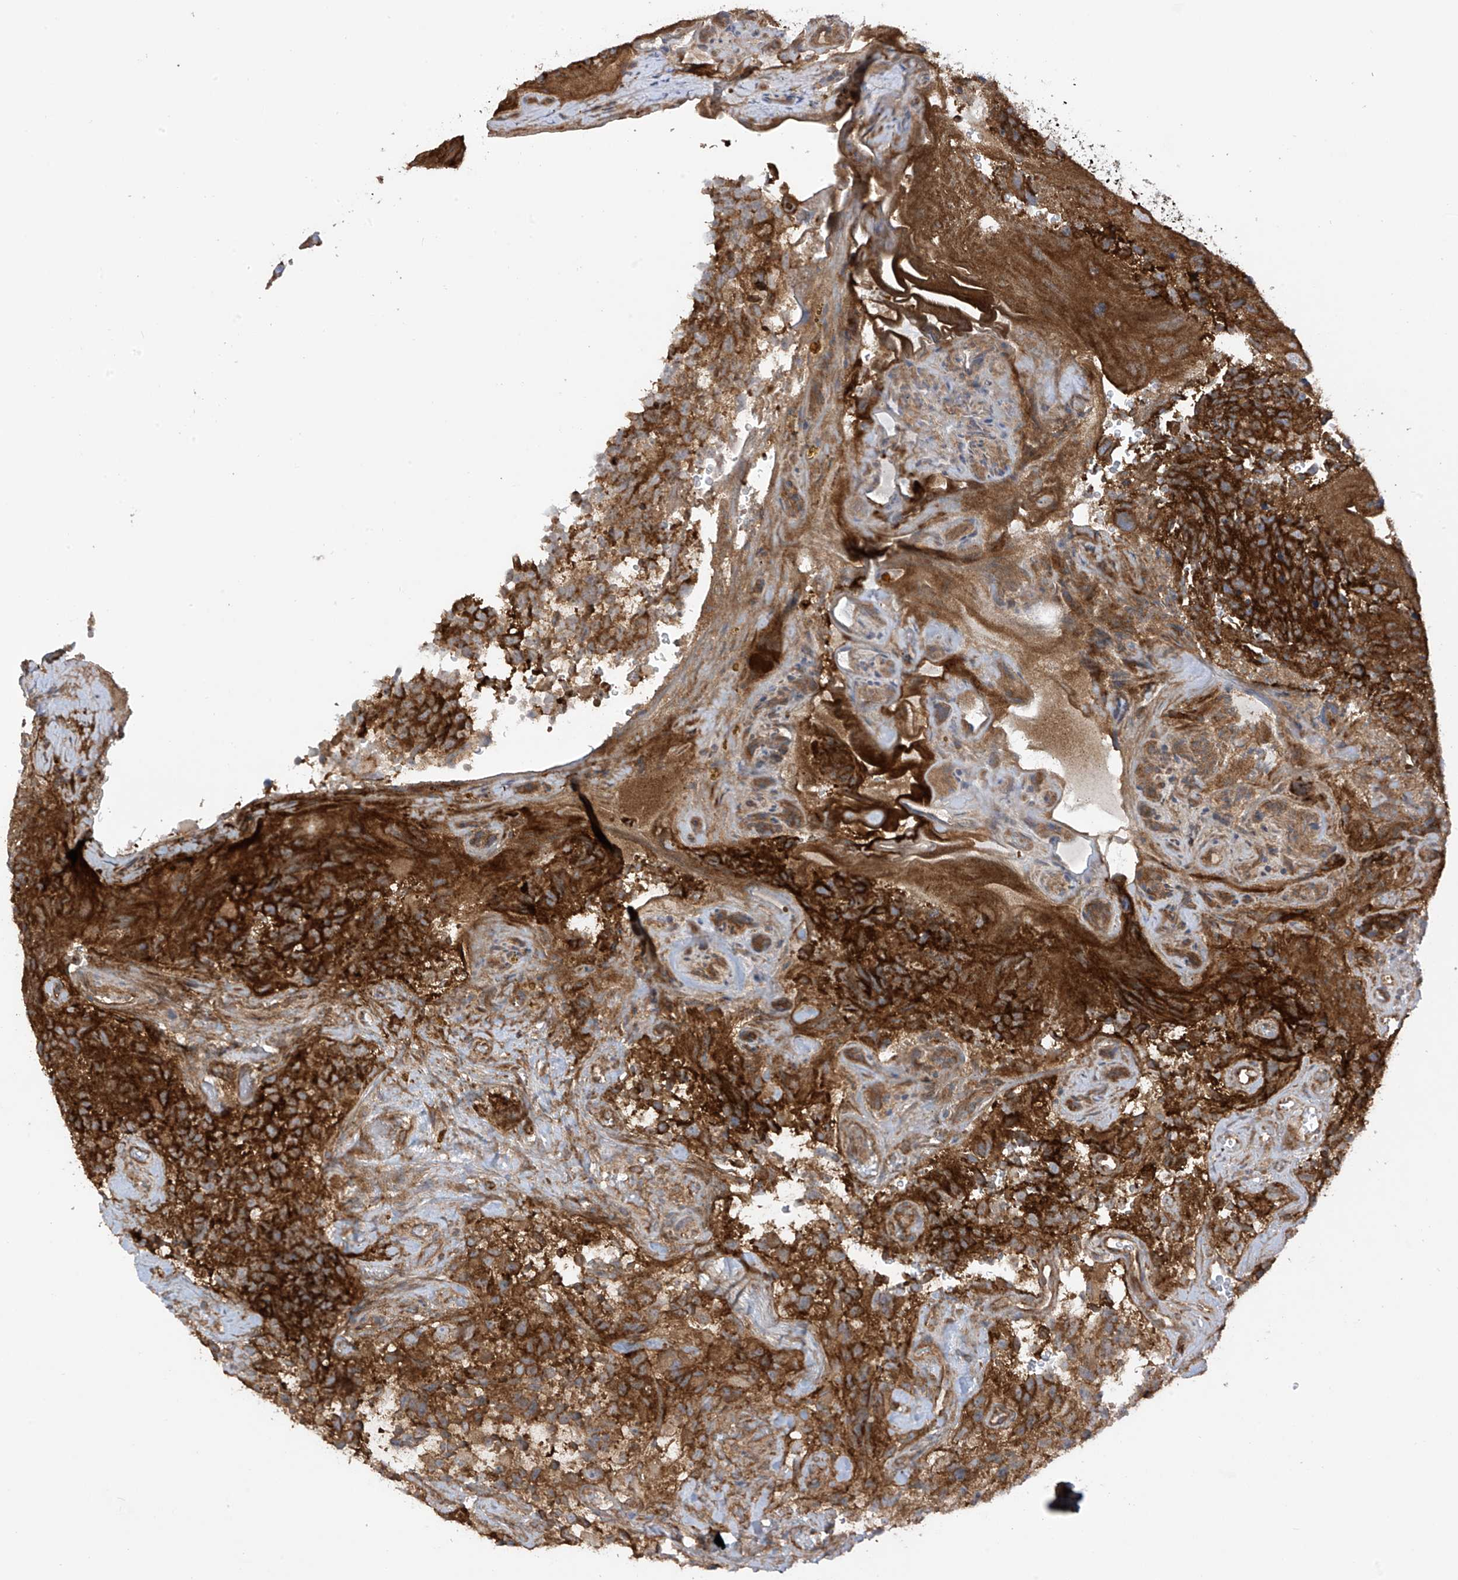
{"staining": {"intensity": "strong", "quantity": ">75%", "location": "cytoplasmic/membranous"}, "tissue": "glioma", "cell_type": "Tumor cells", "image_type": "cancer", "snomed": [{"axis": "morphology", "description": "Glioma, malignant, High grade"}, {"axis": "topography", "description": "Brain"}], "caption": "Glioma tissue reveals strong cytoplasmic/membranous positivity in about >75% of tumor cells, visualized by immunohistochemistry.", "gene": "REPS1", "patient": {"sex": "male", "age": 69}}